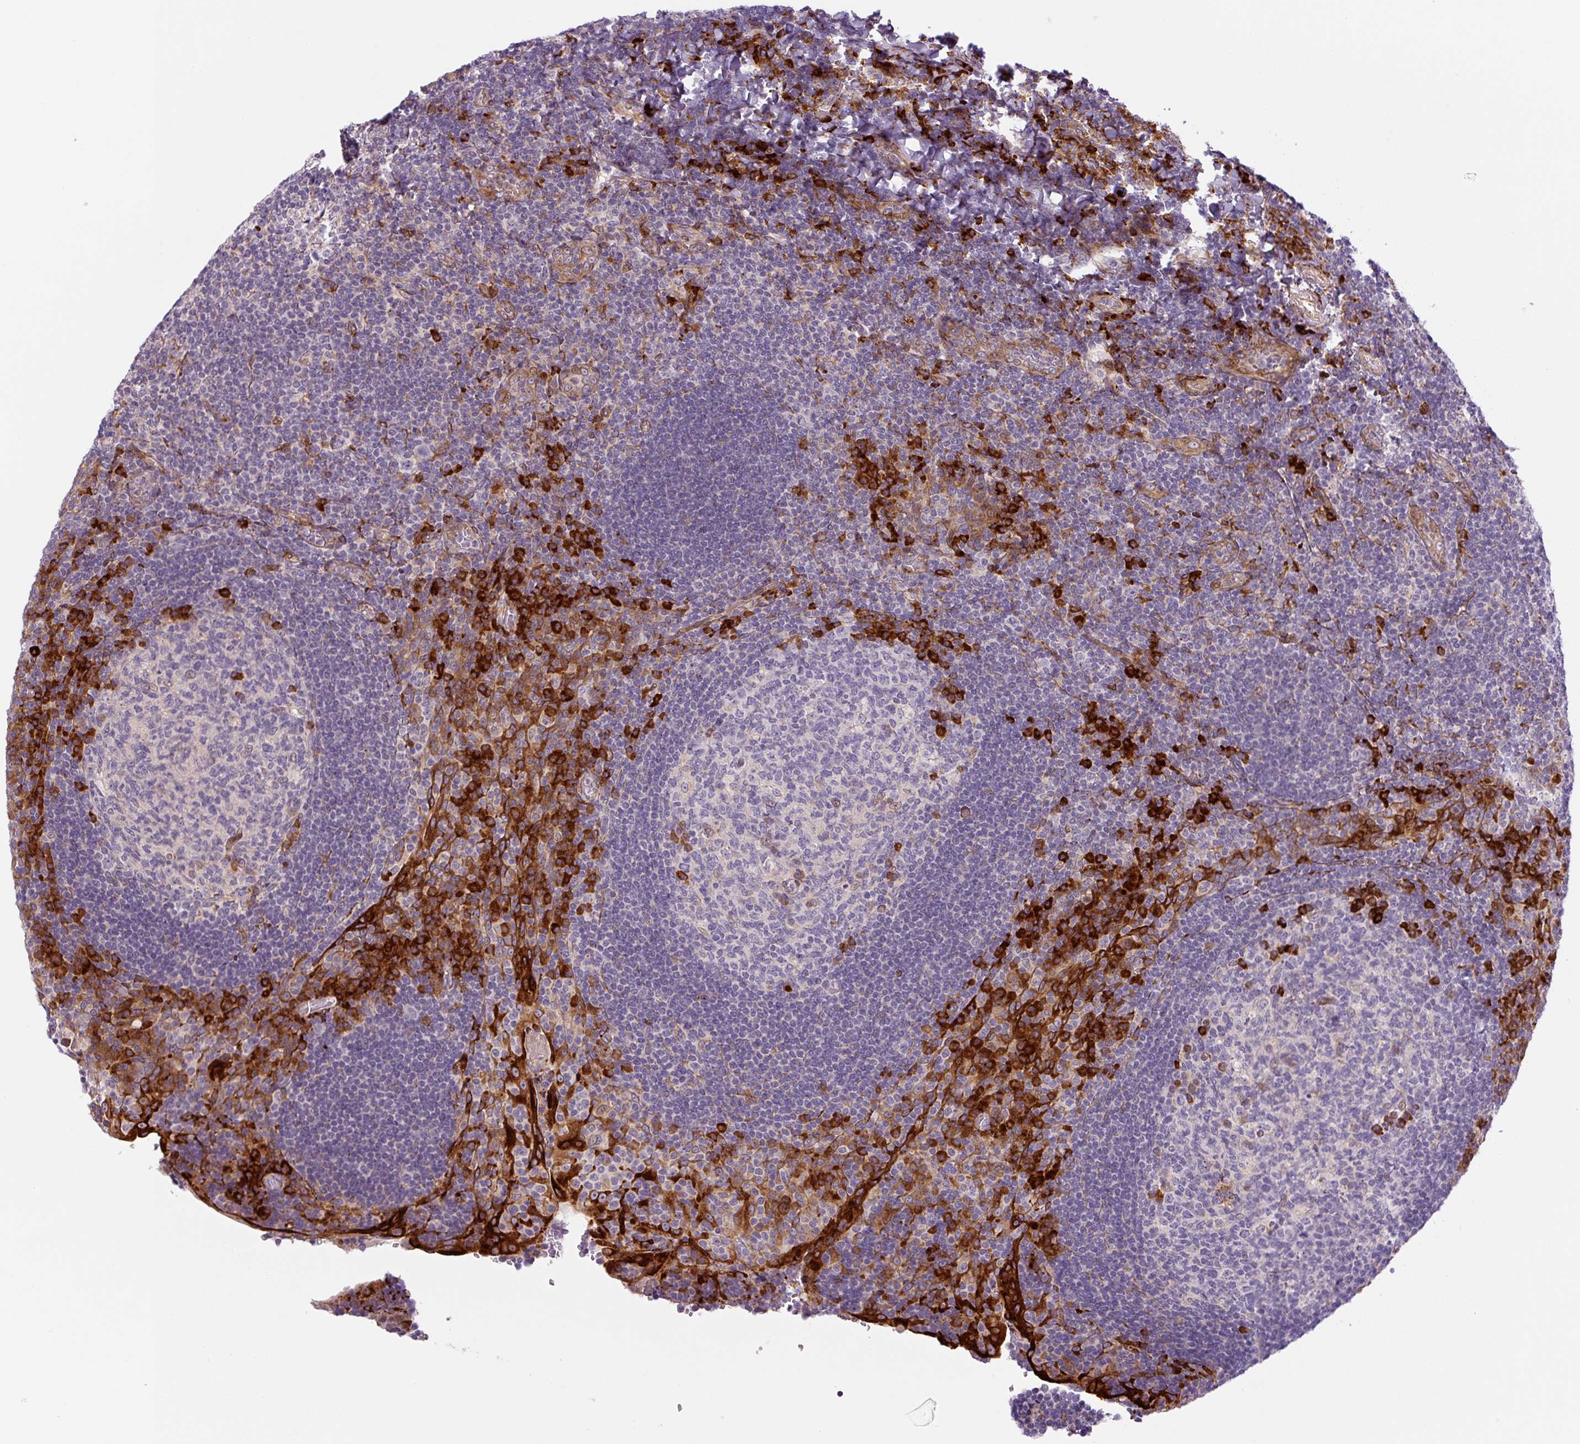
{"staining": {"intensity": "strong", "quantity": "<25%", "location": "cytoplasmic/membranous"}, "tissue": "tonsil", "cell_type": "Germinal center cells", "image_type": "normal", "snomed": [{"axis": "morphology", "description": "Normal tissue, NOS"}, {"axis": "topography", "description": "Tonsil"}], "caption": "Strong cytoplasmic/membranous protein positivity is present in approximately <25% of germinal center cells in tonsil. Immunohistochemistry (ihc) stains the protein of interest in brown and the nuclei are stained blue.", "gene": "DISP3", "patient": {"sex": "male", "age": 17}}